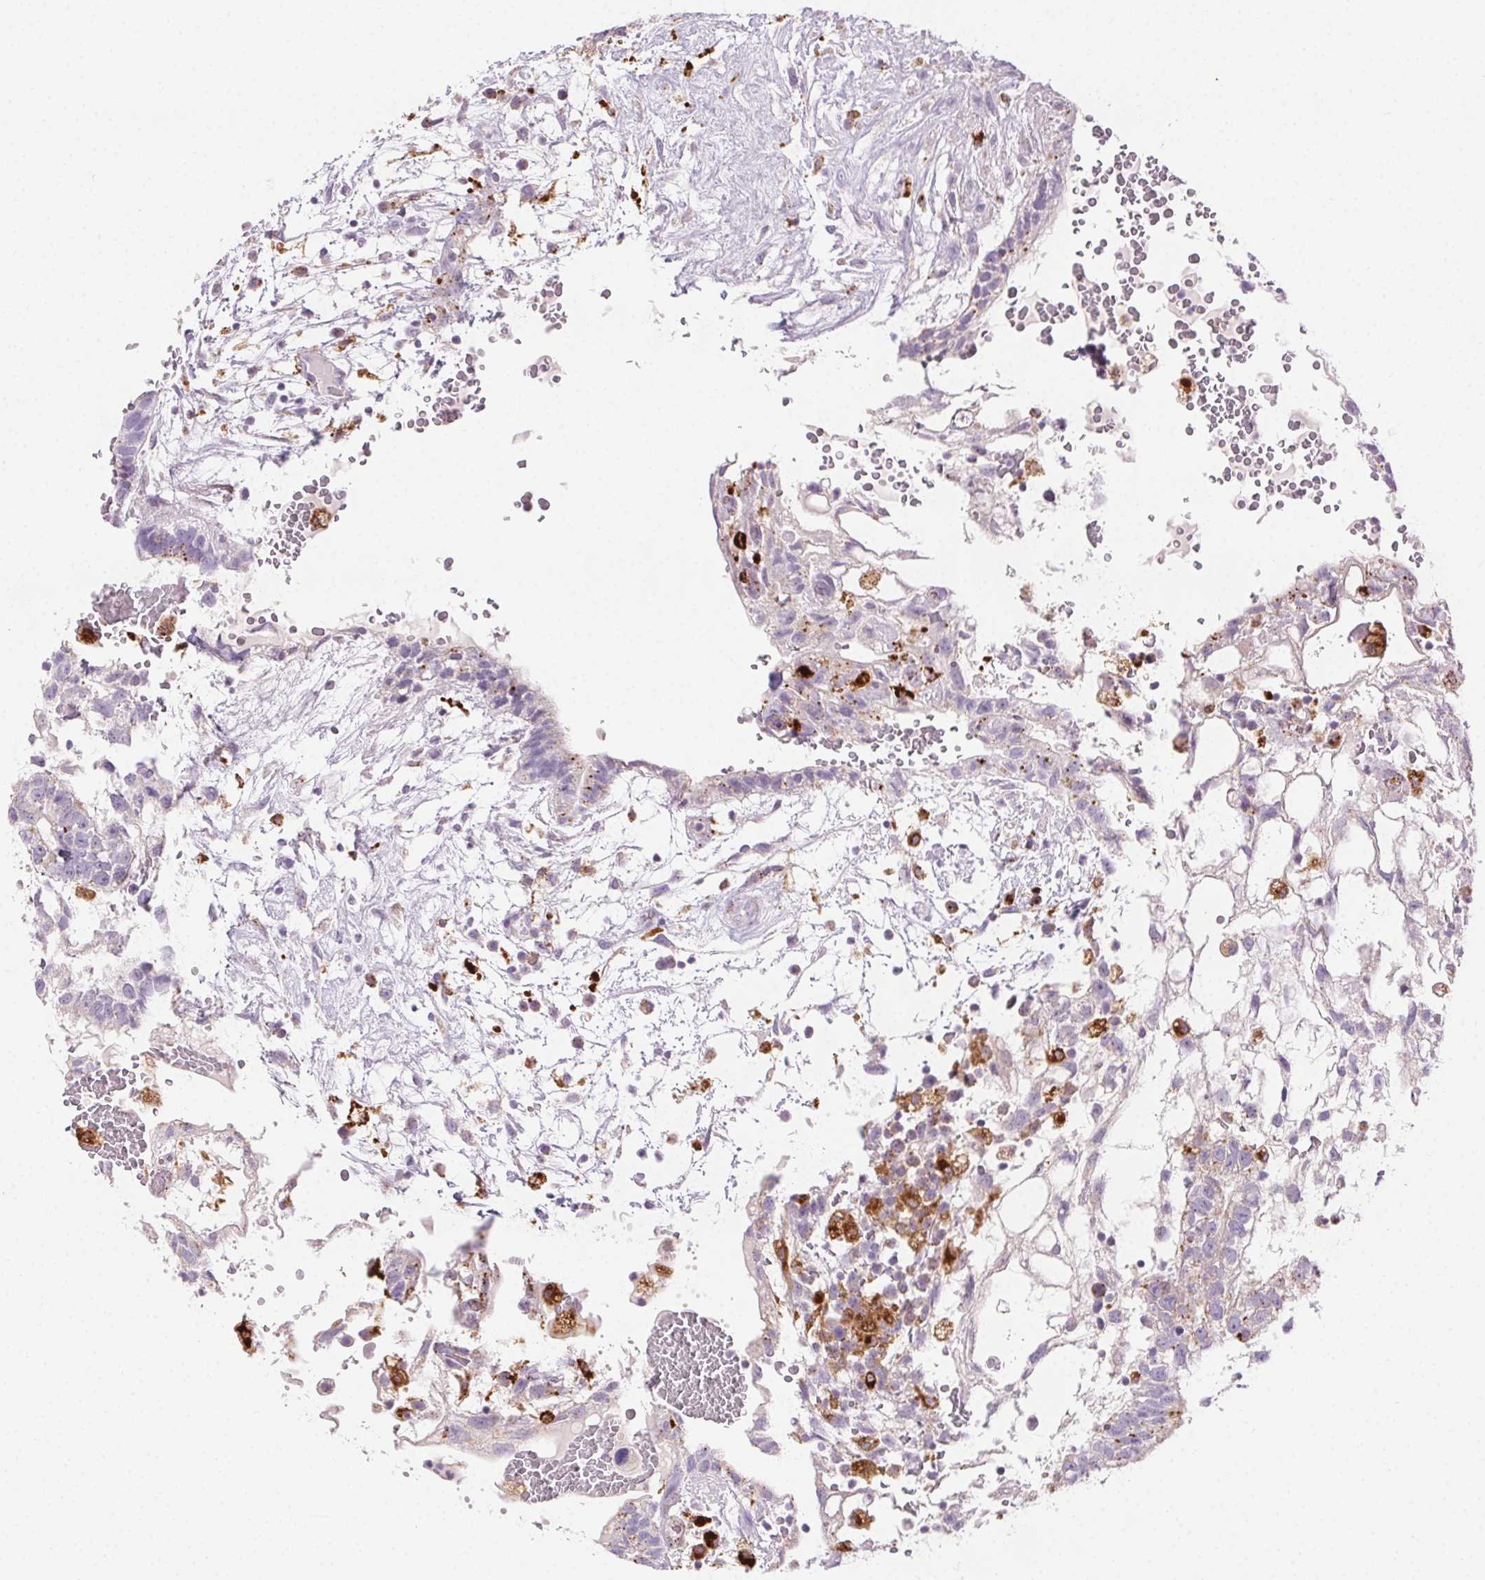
{"staining": {"intensity": "moderate", "quantity": "<25%", "location": "cytoplasmic/membranous"}, "tissue": "testis cancer", "cell_type": "Tumor cells", "image_type": "cancer", "snomed": [{"axis": "morphology", "description": "Normal tissue, NOS"}, {"axis": "morphology", "description": "Carcinoma, Embryonal, NOS"}, {"axis": "topography", "description": "Testis"}], "caption": "Immunohistochemistry (IHC) histopathology image of neoplastic tissue: testis embryonal carcinoma stained using IHC reveals low levels of moderate protein expression localized specifically in the cytoplasmic/membranous of tumor cells, appearing as a cytoplasmic/membranous brown color.", "gene": "SCPEP1", "patient": {"sex": "male", "age": 32}}